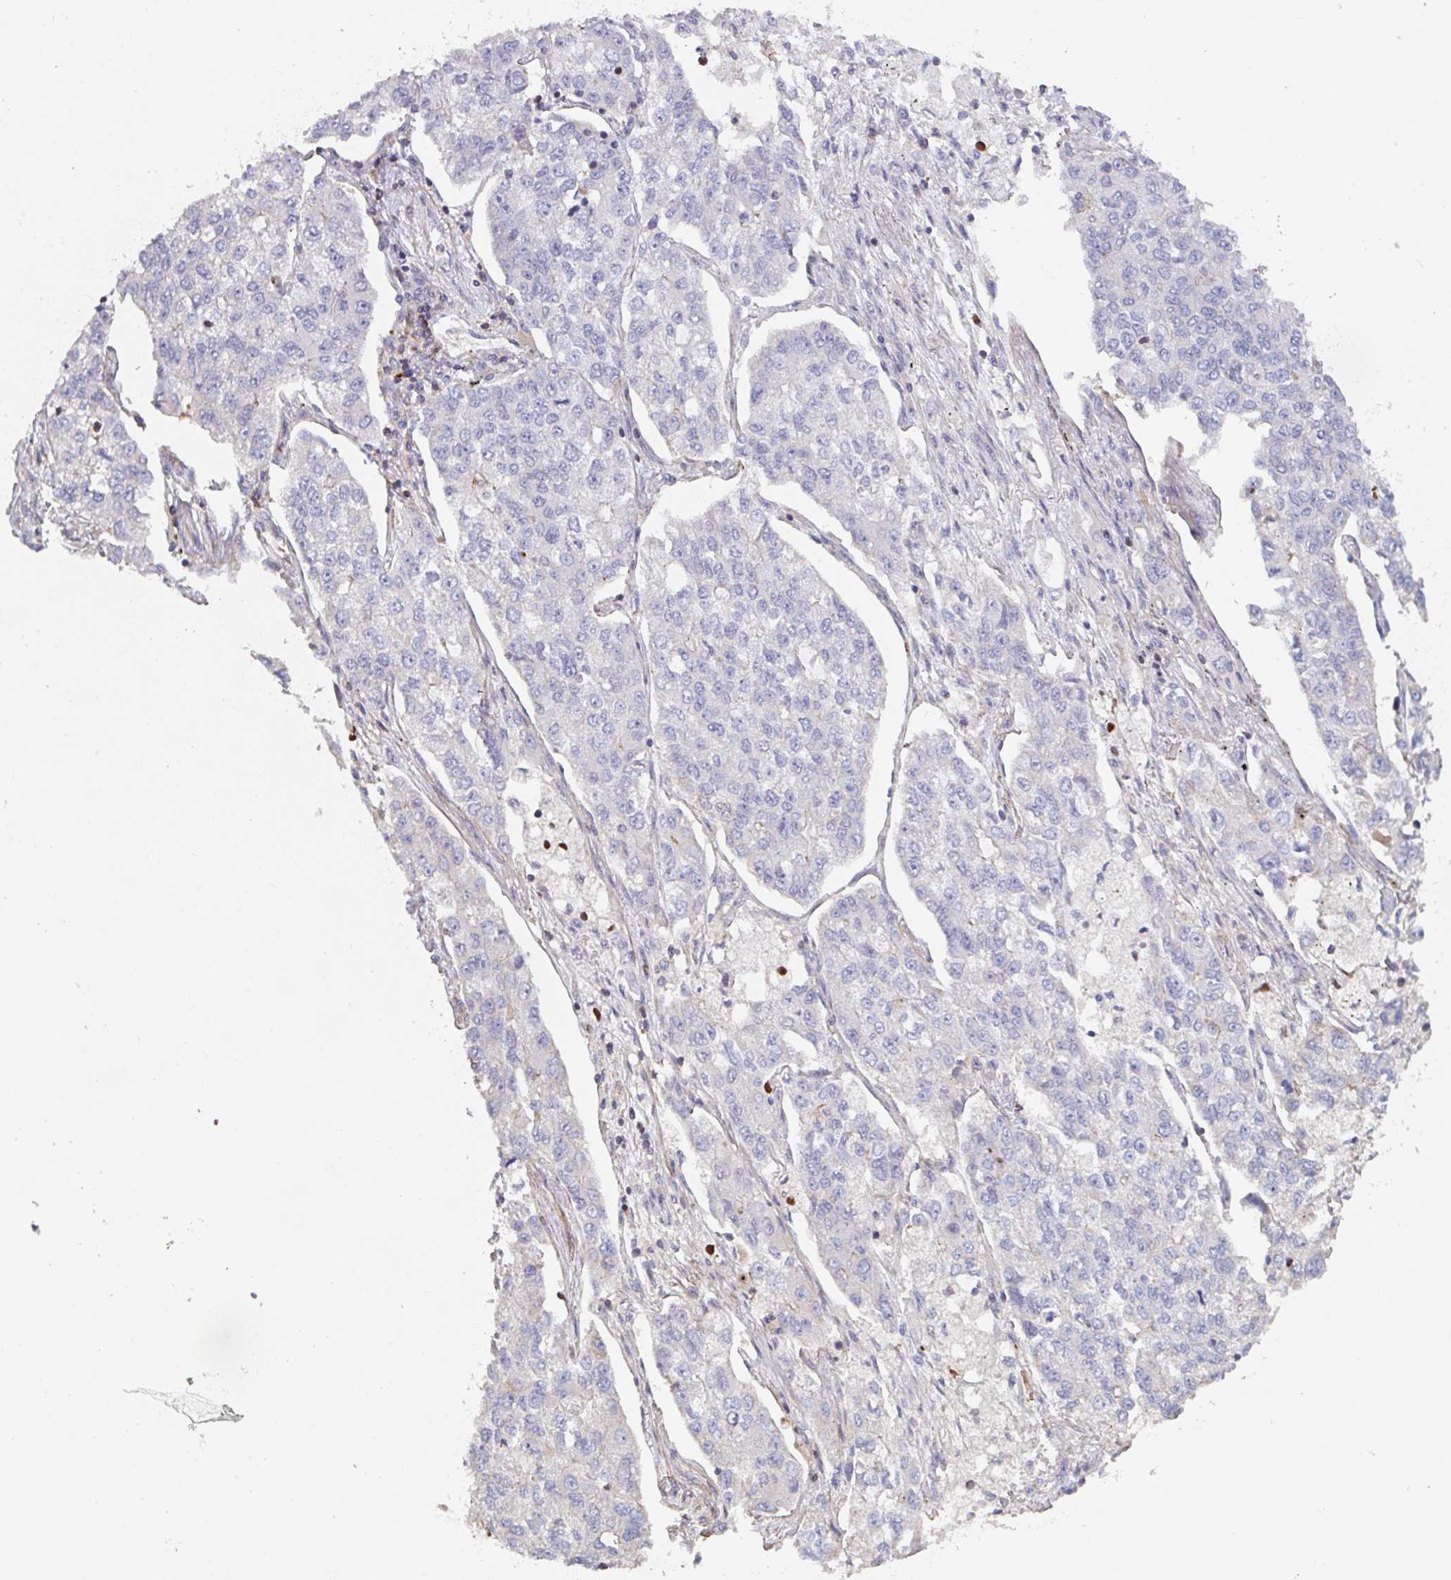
{"staining": {"intensity": "negative", "quantity": "none", "location": "none"}, "tissue": "lung cancer", "cell_type": "Tumor cells", "image_type": "cancer", "snomed": [{"axis": "morphology", "description": "Adenocarcinoma, NOS"}, {"axis": "topography", "description": "Lung"}], "caption": "The image reveals no staining of tumor cells in lung cancer. Nuclei are stained in blue.", "gene": "FZD2", "patient": {"sex": "male", "age": 49}}